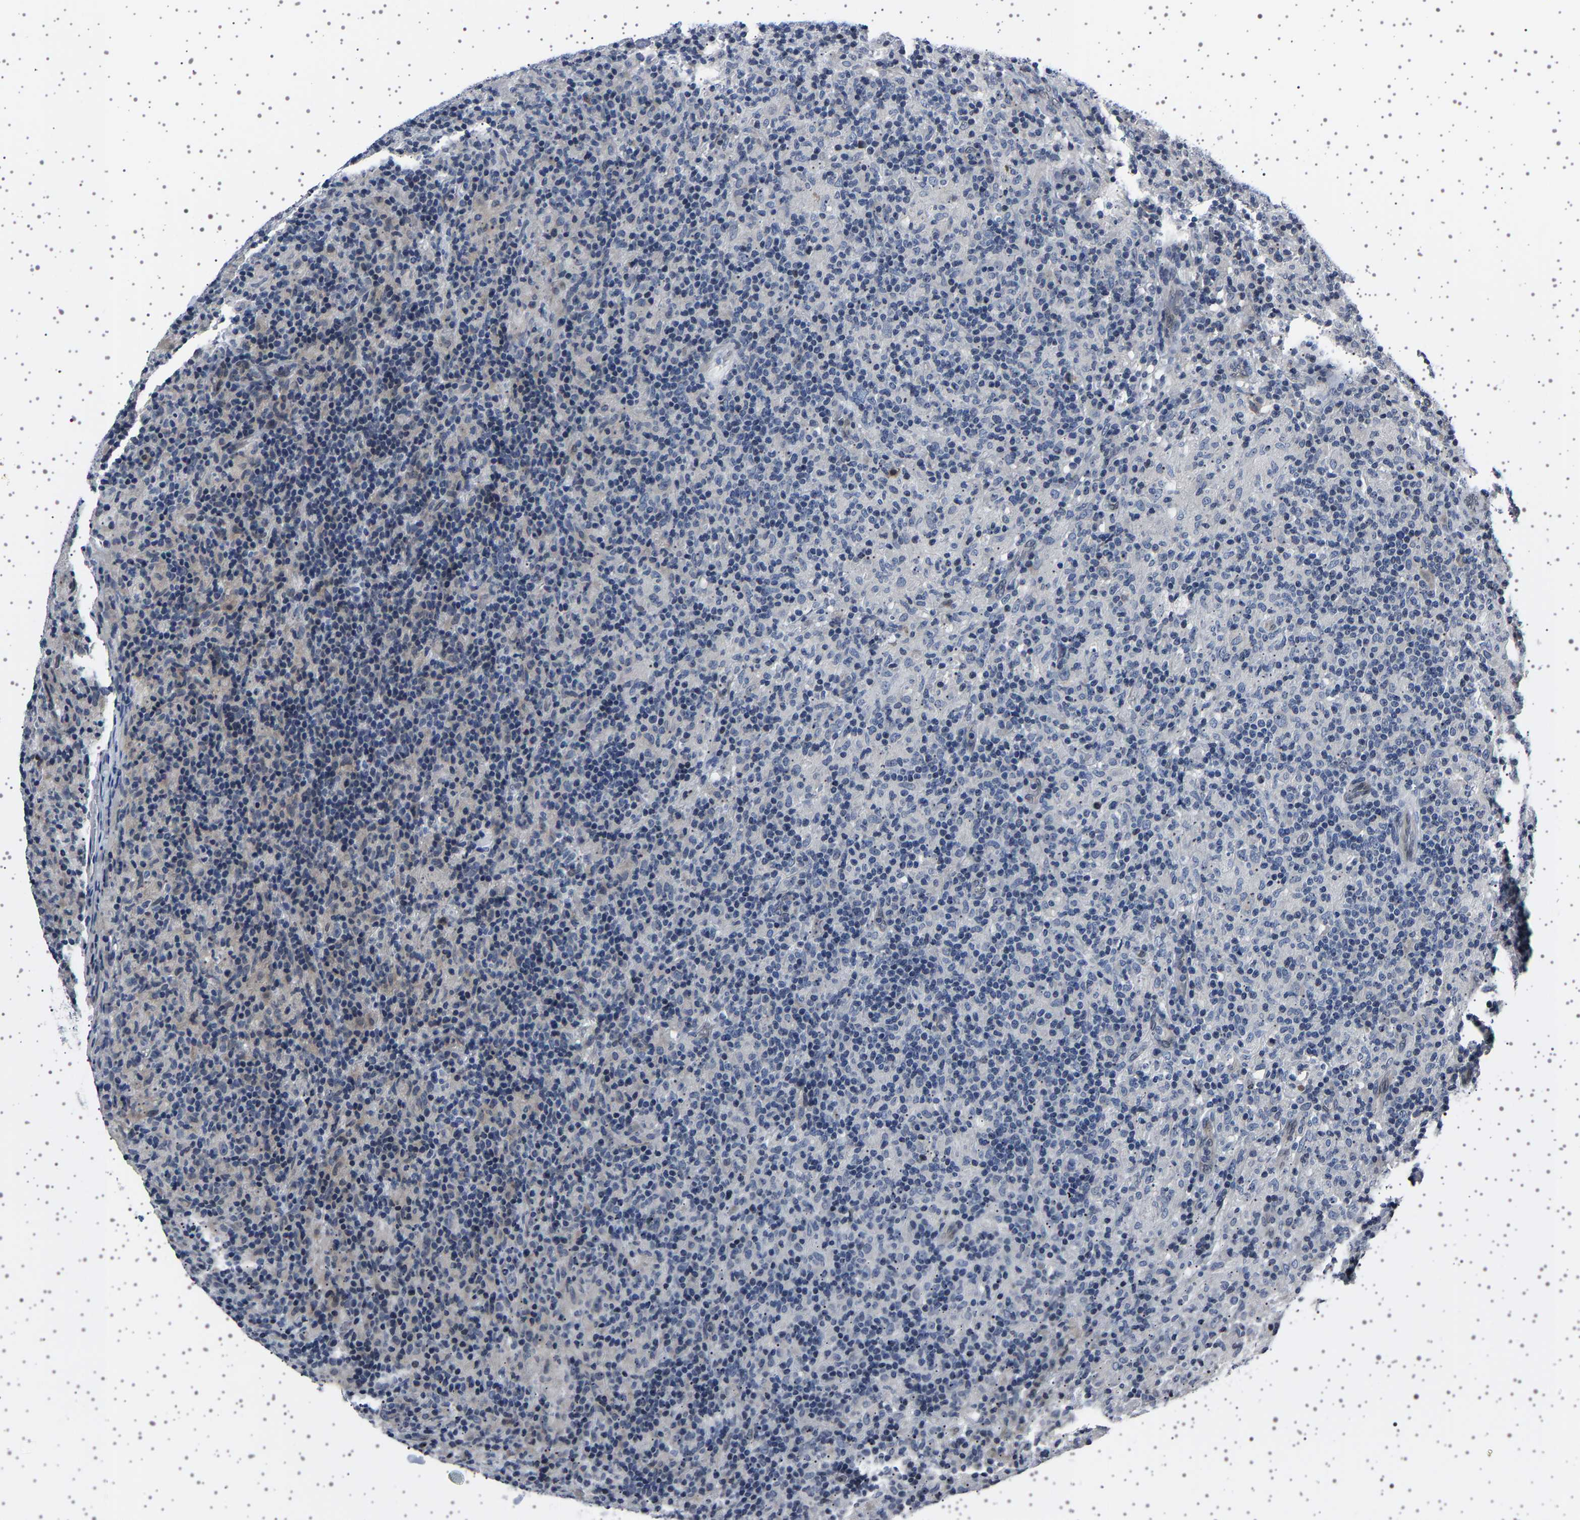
{"staining": {"intensity": "negative", "quantity": "none", "location": "none"}, "tissue": "lymphoma", "cell_type": "Tumor cells", "image_type": "cancer", "snomed": [{"axis": "morphology", "description": "Hodgkin's disease, NOS"}, {"axis": "topography", "description": "Lymph node"}], "caption": "An immunohistochemistry histopathology image of lymphoma is shown. There is no staining in tumor cells of lymphoma. (Brightfield microscopy of DAB (3,3'-diaminobenzidine) immunohistochemistry (IHC) at high magnification).", "gene": "IL10RB", "patient": {"sex": "male", "age": 70}}